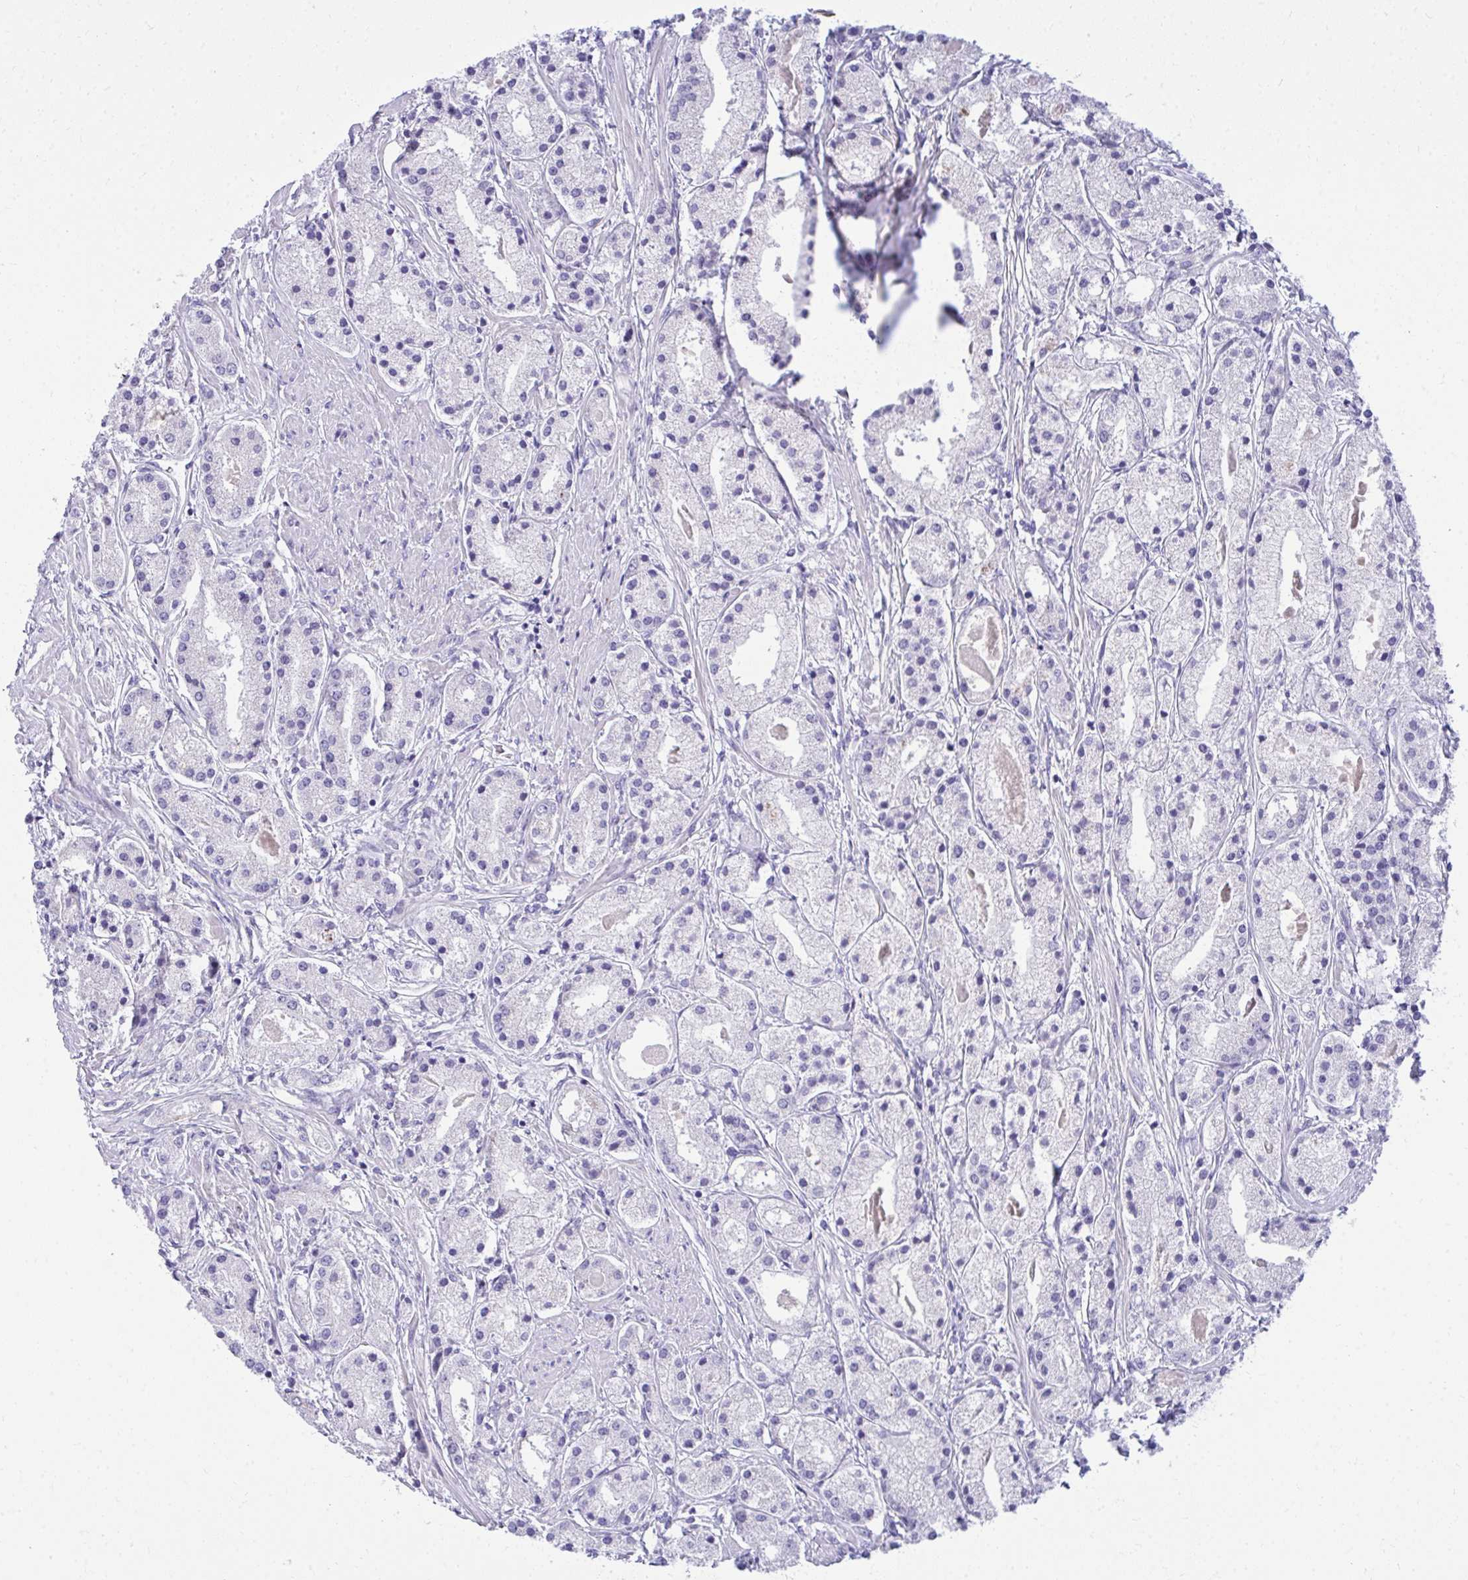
{"staining": {"intensity": "negative", "quantity": "none", "location": "none"}, "tissue": "prostate cancer", "cell_type": "Tumor cells", "image_type": "cancer", "snomed": [{"axis": "morphology", "description": "Adenocarcinoma, High grade"}, {"axis": "topography", "description": "Prostate"}], "caption": "This is an immunohistochemistry (IHC) photomicrograph of human adenocarcinoma (high-grade) (prostate). There is no staining in tumor cells.", "gene": "AIG1", "patient": {"sex": "male", "age": 67}}